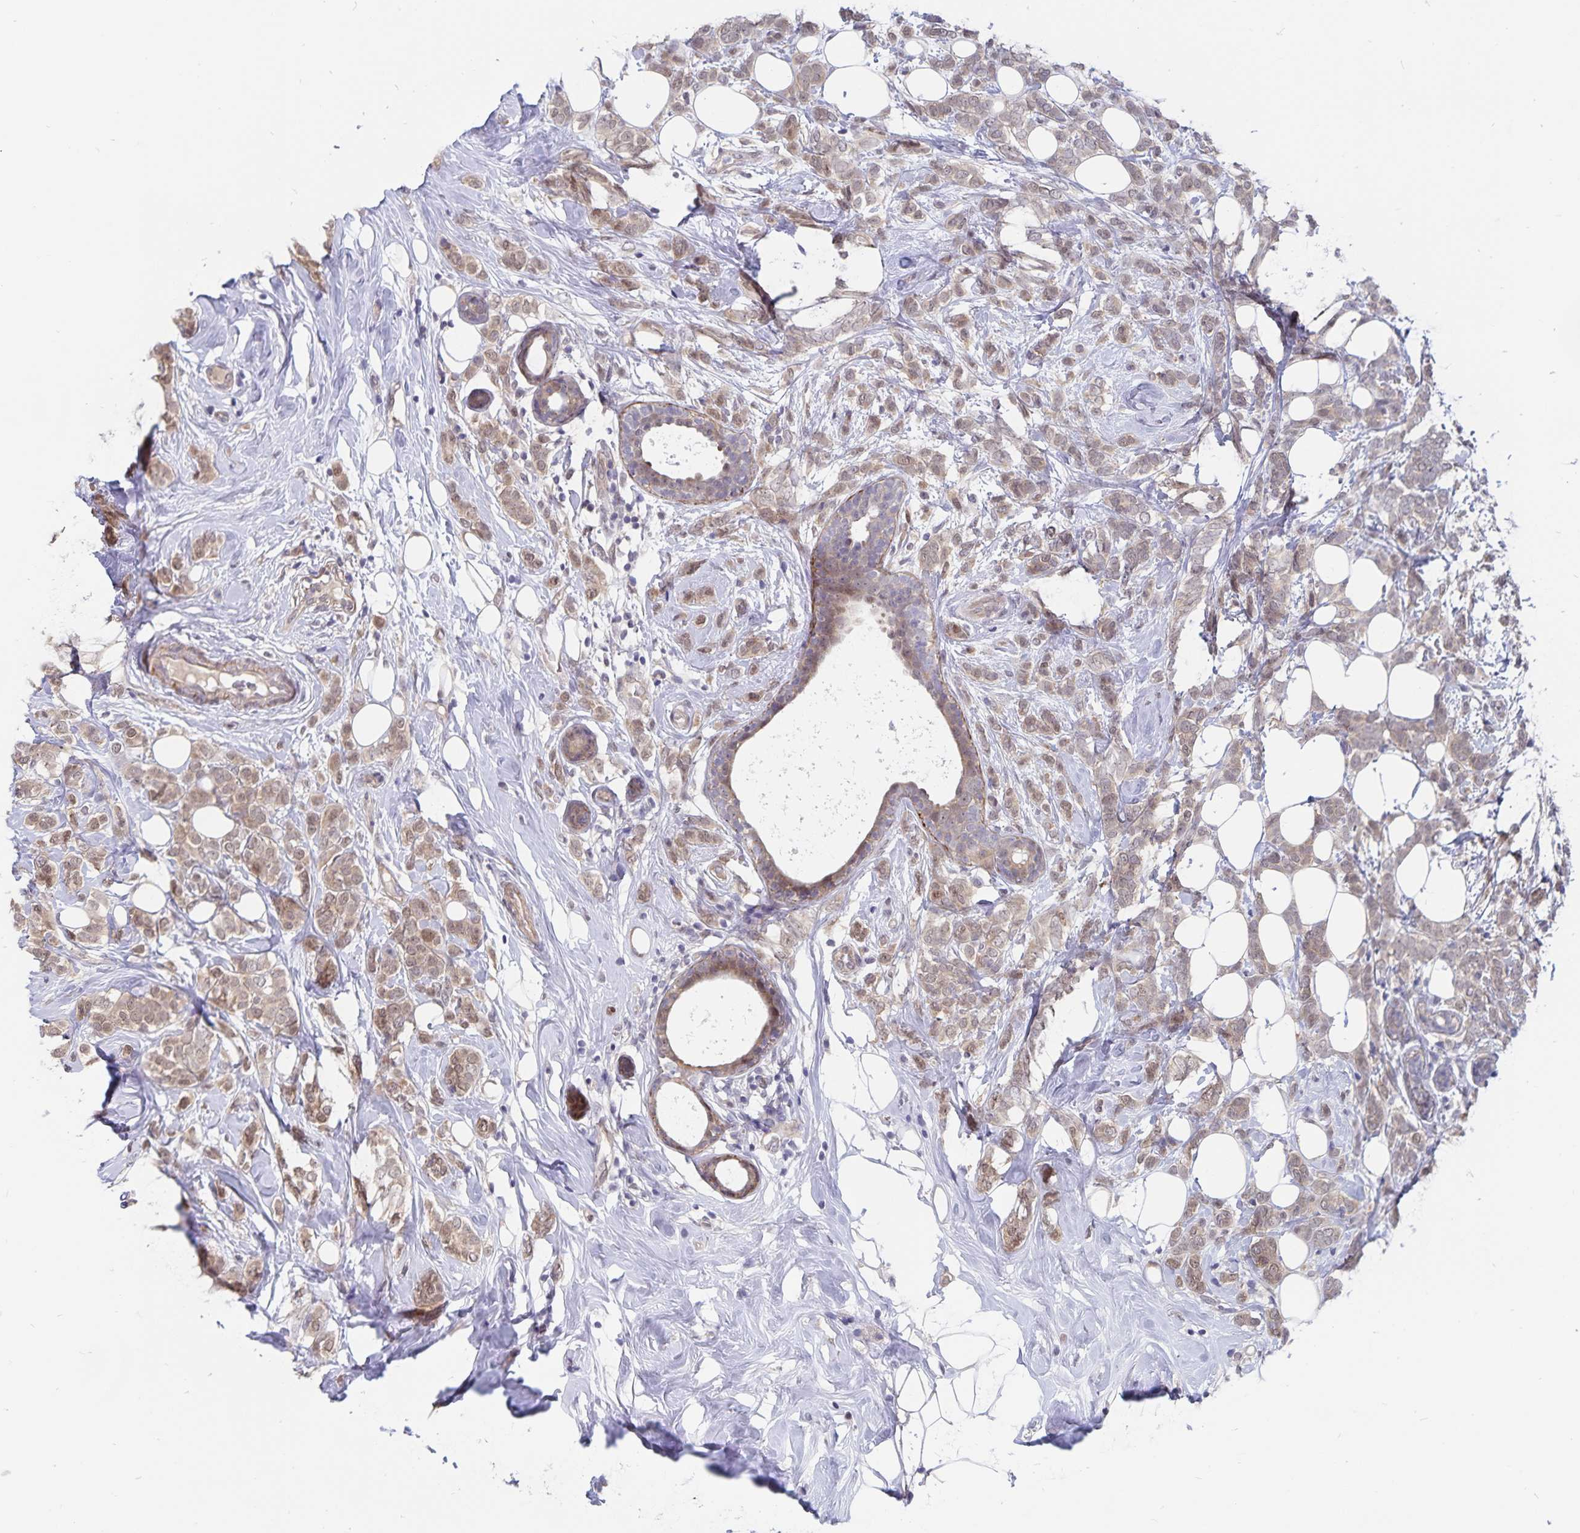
{"staining": {"intensity": "weak", "quantity": ">75%", "location": "cytoplasmic/membranous,nuclear"}, "tissue": "breast cancer", "cell_type": "Tumor cells", "image_type": "cancer", "snomed": [{"axis": "morphology", "description": "Lobular carcinoma"}, {"axis": "topography", "description": "Breast"}], "caption": "High-power microscopy captured an immunohistochemistry (IHC) histopathology image of breast lobular carcinoma, revealing weak cytoplasmic/membranous and nuclear staining in approximately >75% of tumor cells. (DAB IHC with brightfield microscopy, high magnification).", "gene": "BAG6", "patient": {"sex": "female", "age": 49}}